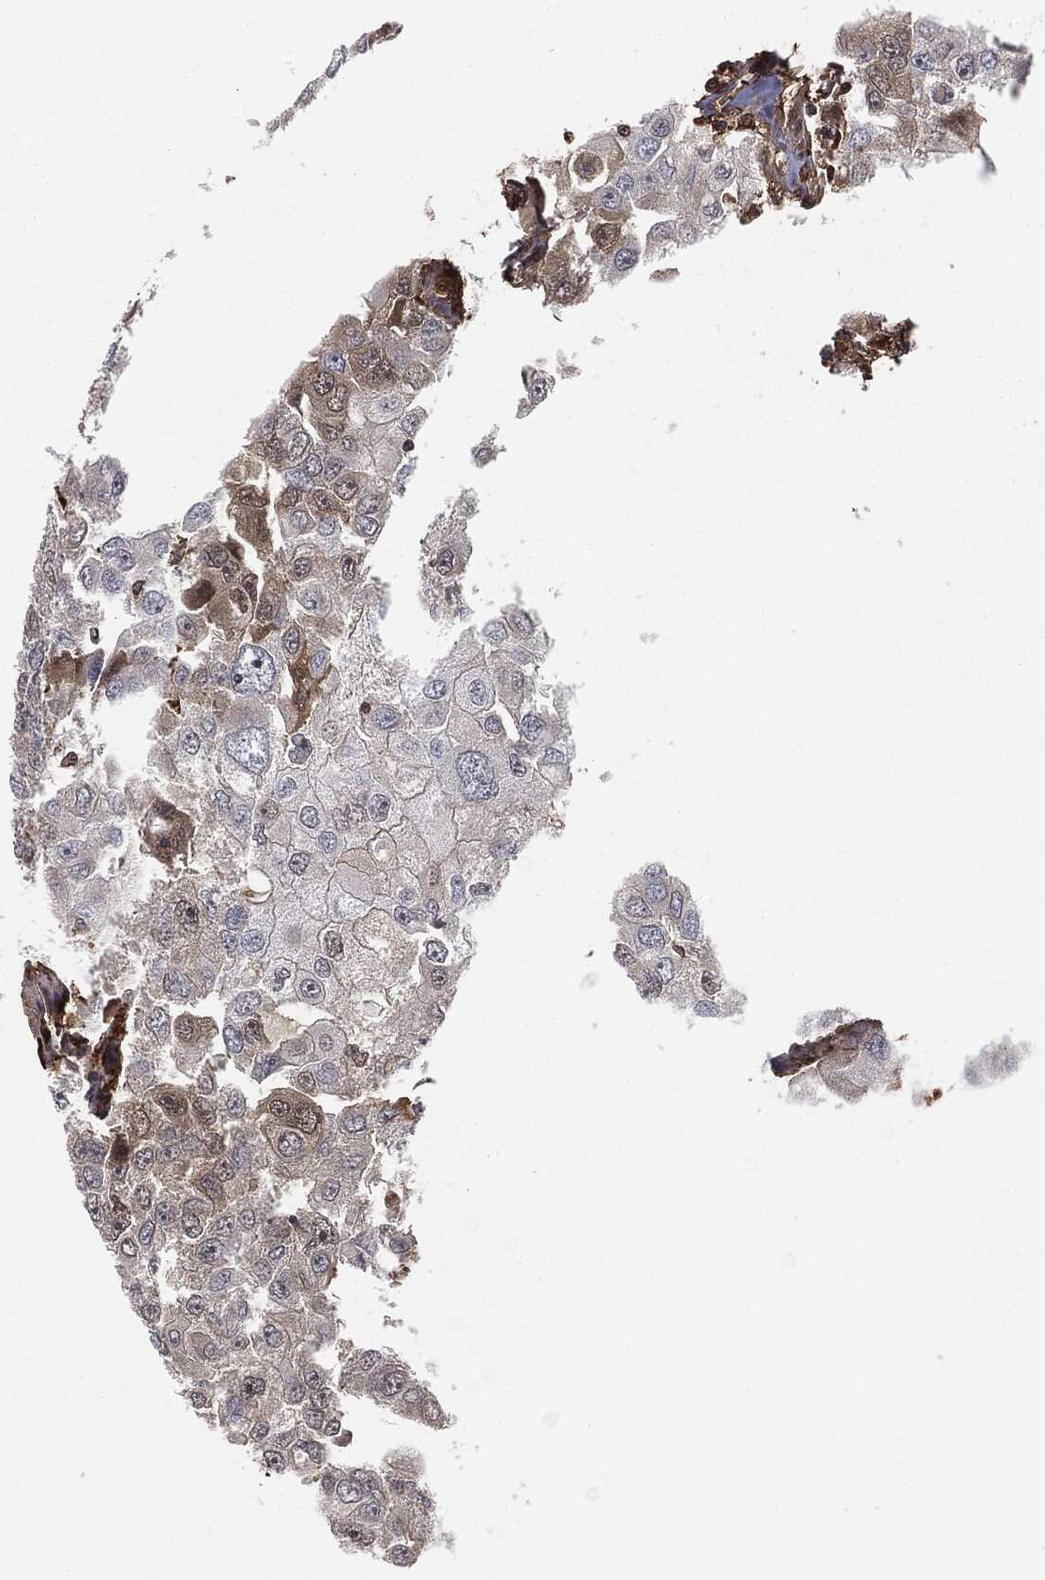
{"staining": {"intensity": "weak", "quantity": "<25%", "location": "cytoplasmic/membranous"}, "tissue": "breast cancer", "cell_type": "Tumor cells", "image_type": "cancer", "snomed": [{"axis": "morphology", "description": "Duct carcinoma"}, {"axis": "topography", "description": "Breast"}], "caption": "Tumor cells show no significant staining in breast cancer.", "gene": "CAPRIN2", "patient": {"sex": "female", "age": 27}}